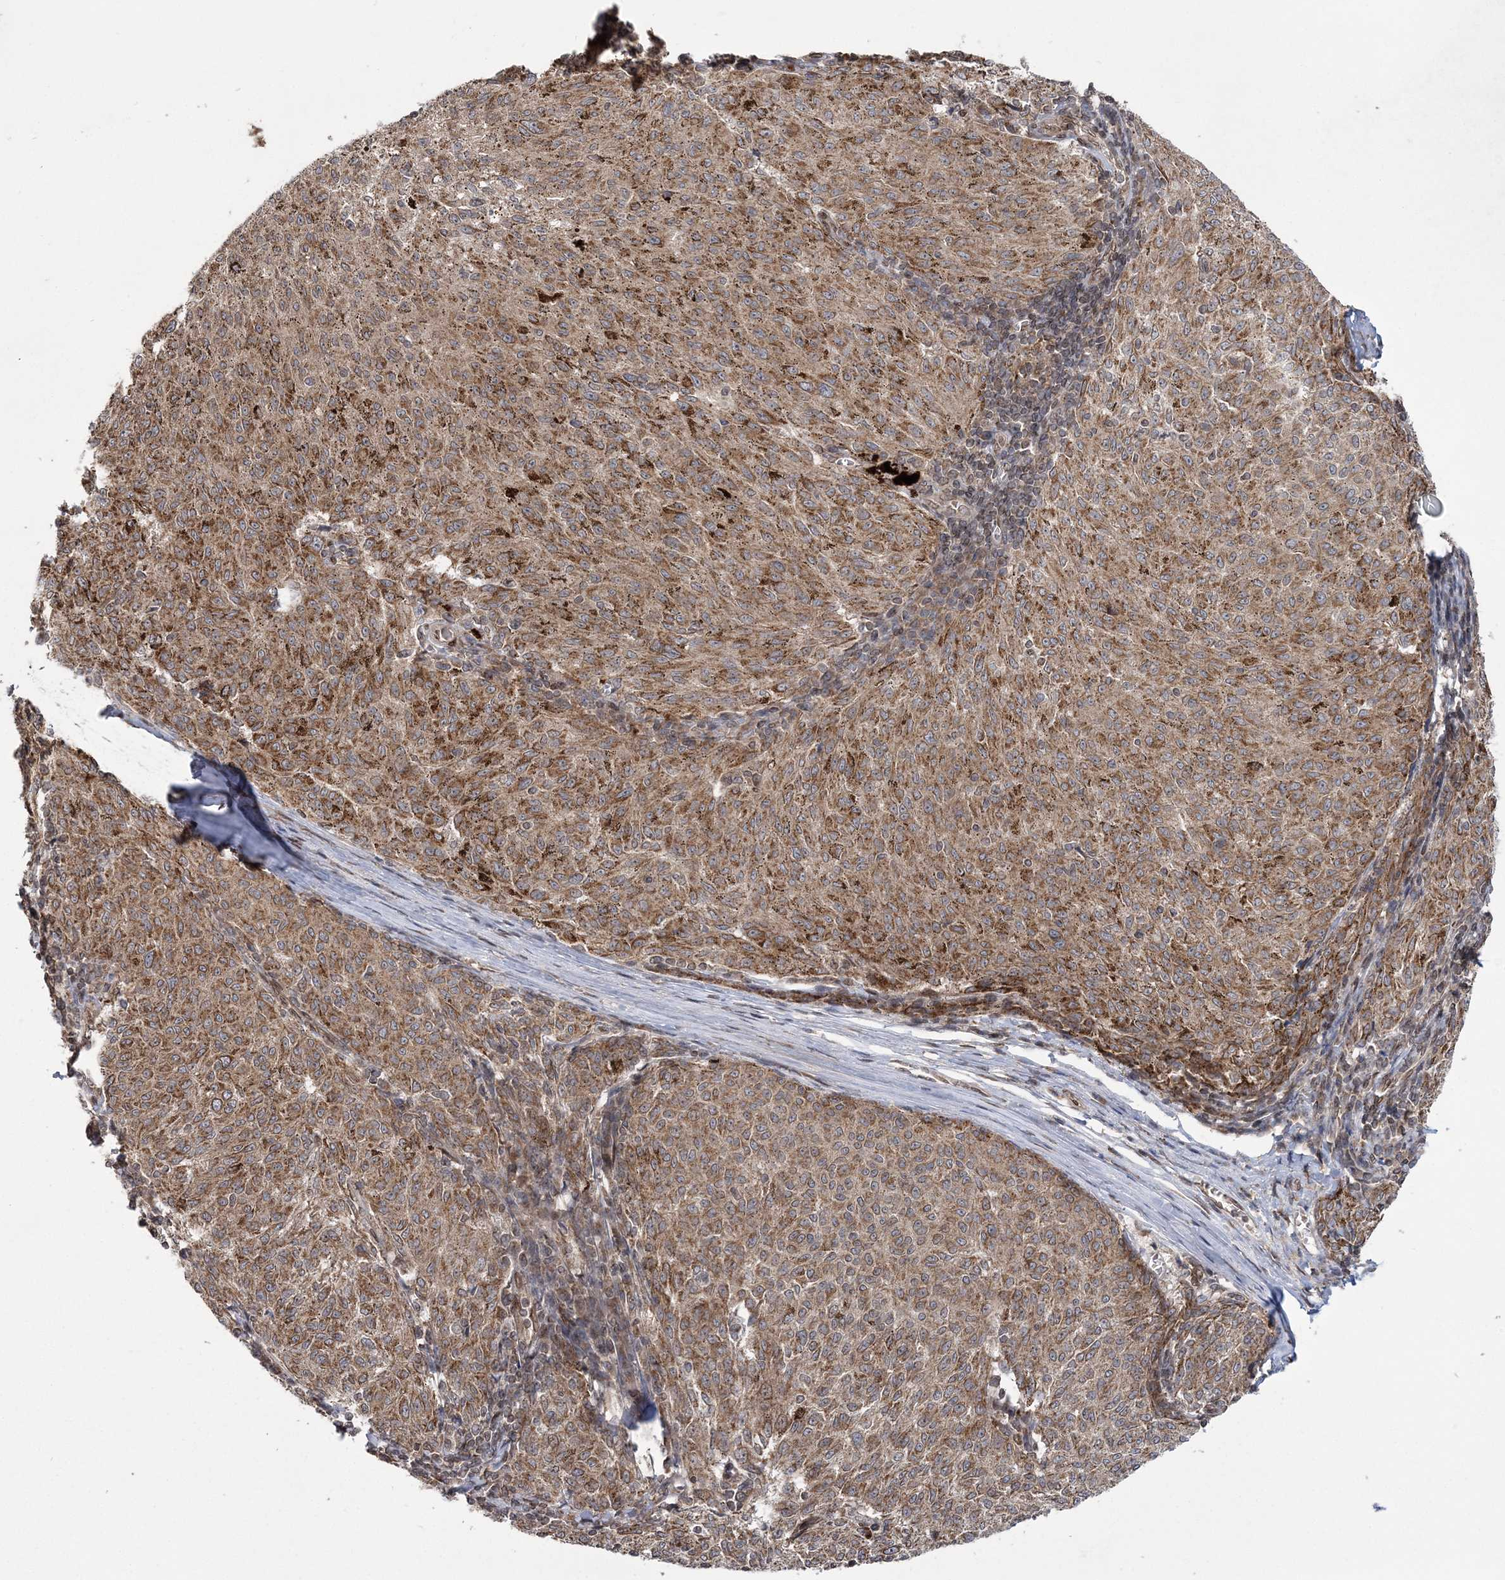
{"staining": {"intensity": "moderate", "quantity": ">75%", "location": "cytoplasmic/membranous"}, "tissue": "melanoma", "cell_type": "Tumor cells", "image_type": "cancer", "snomed": [{"axis": "morphology", "description": "Malignant melanoma, NOS"}, {"axis": "topography", "description": "Skin"}], "caption": "A micrograph of melanoma stained for a protein demonstrates moderate cytoplasmic/membranous brown staining in tumor cells.", "gene": "DNAJC27", "patient": {"sex": "female", "age": 72}}